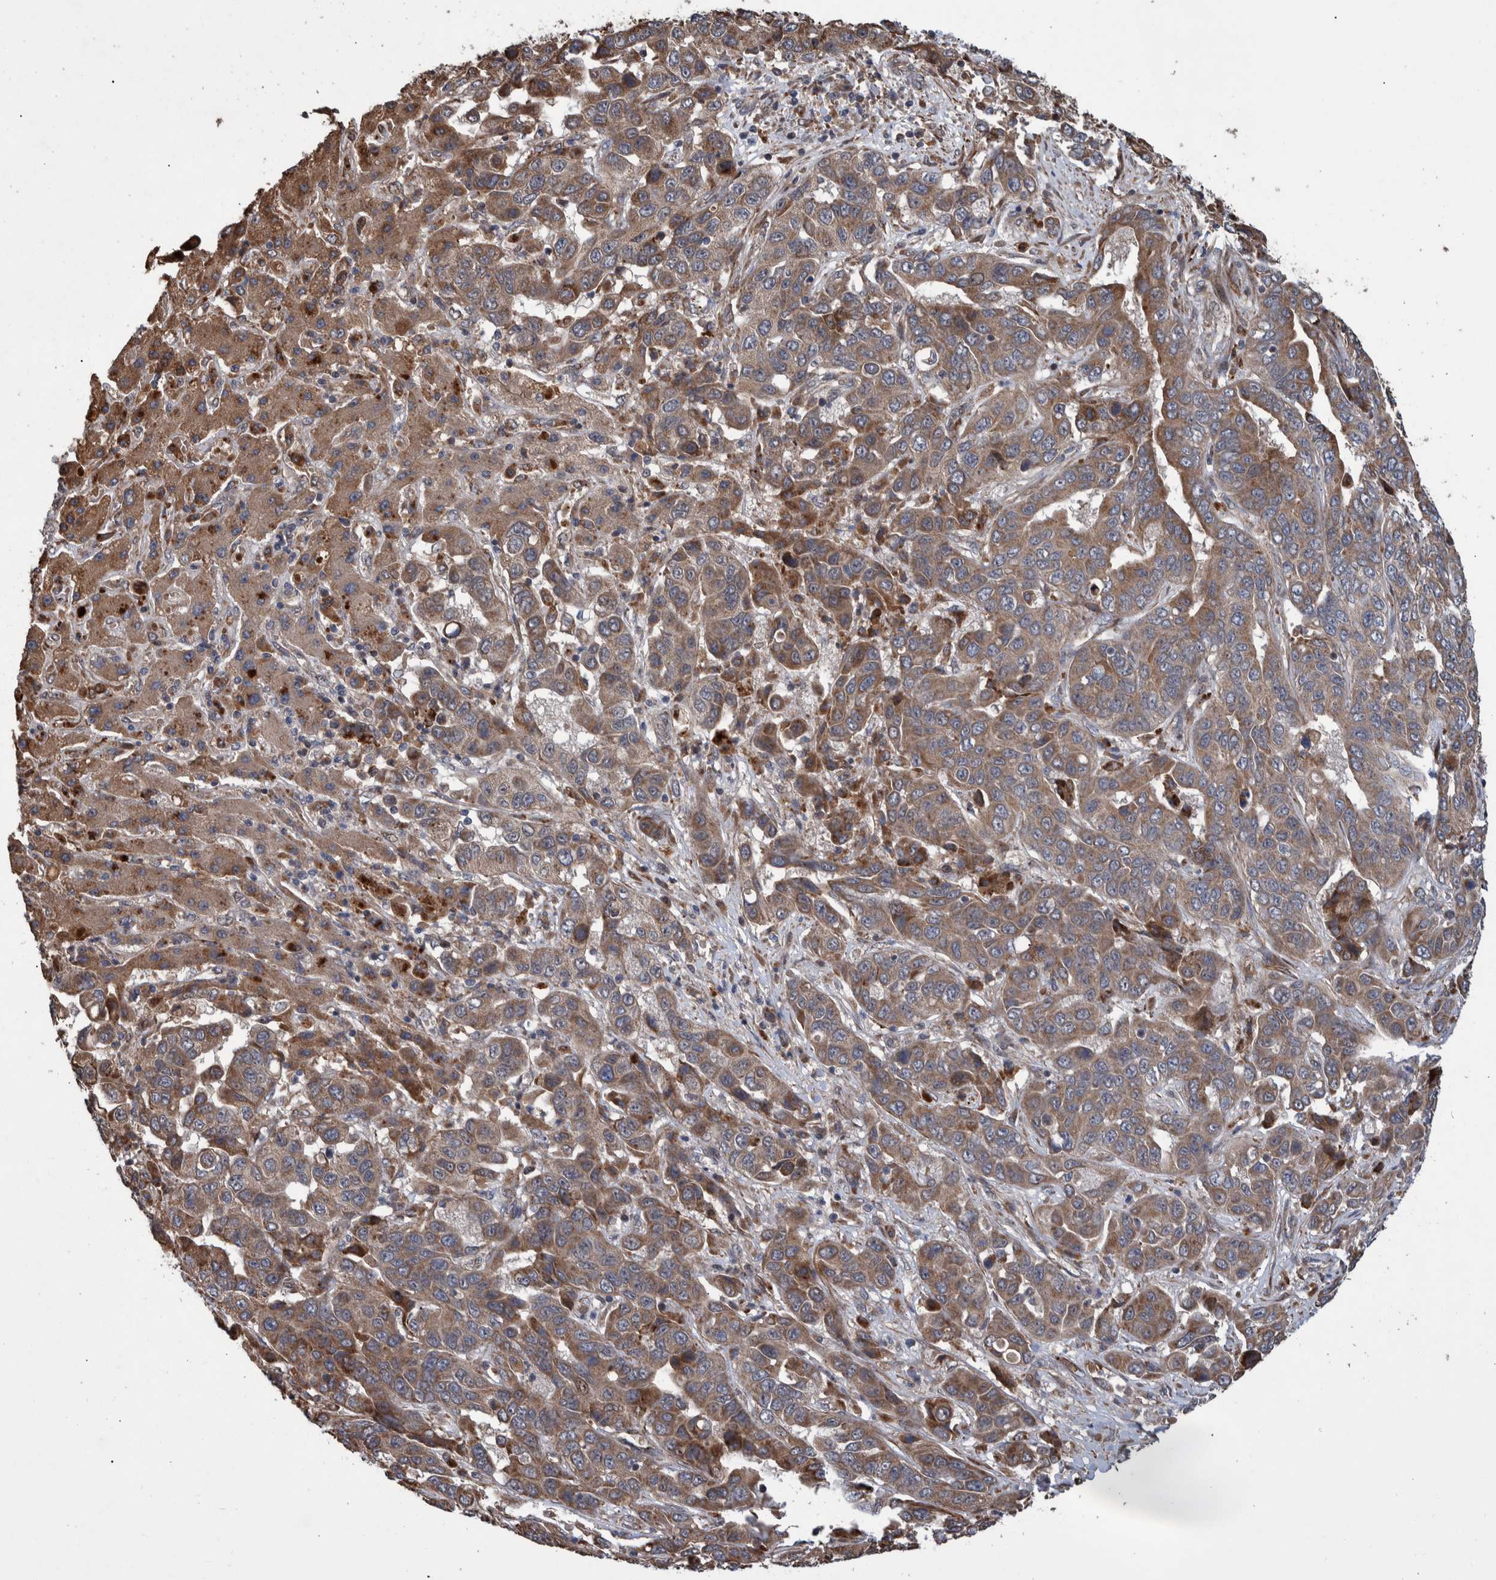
{"staining": {"intensity": "weak", "quantity": ">75%", "location": "cytoplasmic/membranous"}, "tissue": "liver cancer", "cell_type": "Tumor cells", "image_type": "cancer", "snomed": [{"axis": "morphology", "description": "Cholangiocarcinoma"}, {"axis": "topography", "description": "Liver"}], "caption": "Approximately >75% of tumor cells in liver cholangiocarcinoma show weak cytoplasmic/membranous protein positivity as visualized by brown immunohistochemical staining.", "gene": "B3GNTL1", "patient": {"sex": "female", "age": 52}}